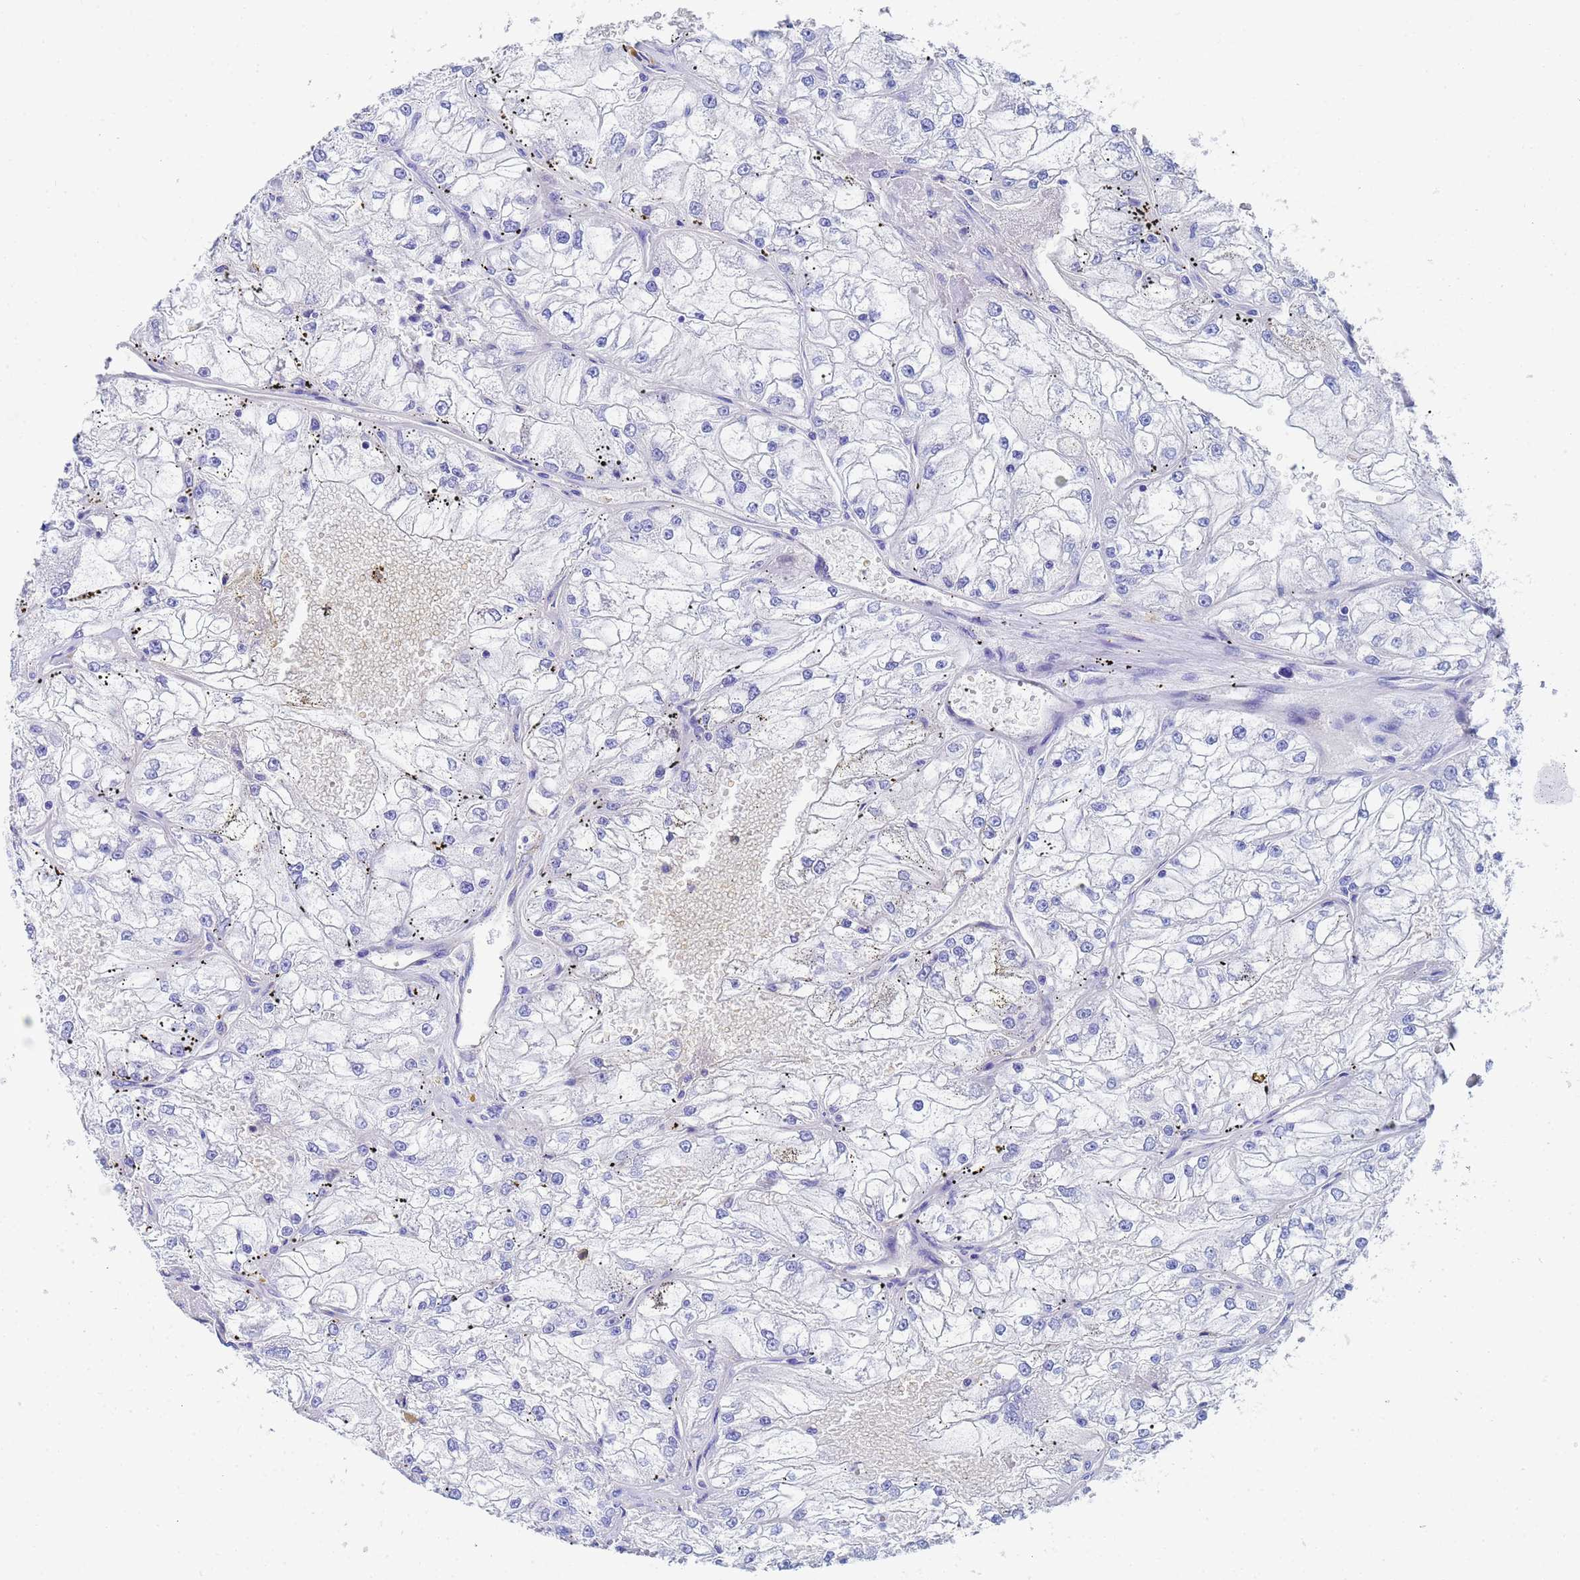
{"staining": {"intensity": "negative", "quantity": "none", "location": "none"}, "tissue": "renal cancer", "cell_type": "Tumor cells", "image_type": "cancer", "snomed": [{"axis": "morphology", "description": "Adenocarcinoma, NOS"}, {"axis": "topography", "description": "Kidney"}], "caption": "There is no significant expression in tumor cells of renal cancer (adenocarcinoma).", "gene": "CST4", "patient": {"sex": "female", "age": 72}}